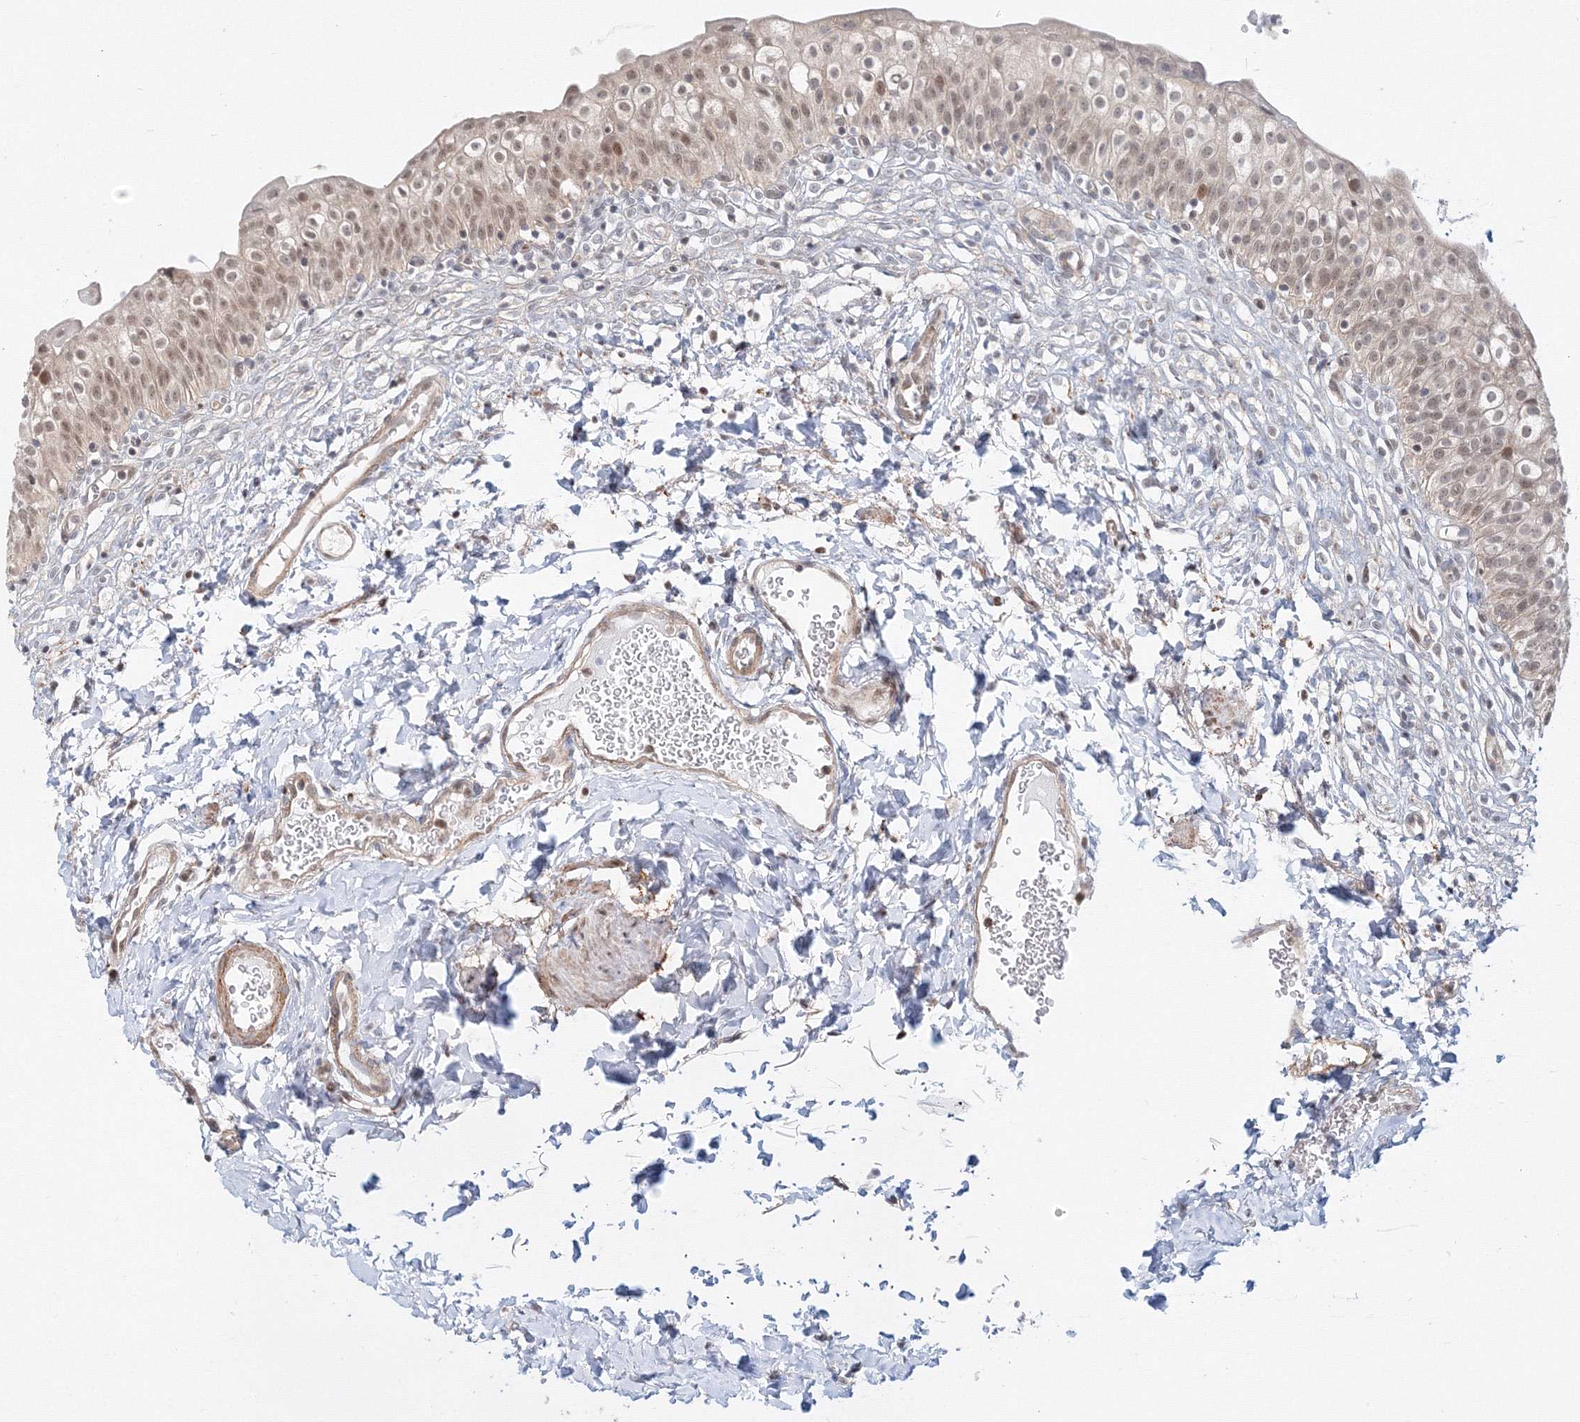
{"staining": {"intensity": "moderate", "quantity": ">75%", "location": "cytoplasmic/membranous,nuclear"}, "tissue": "urinary bladder", "cell_type": "Urothelial cells", "image_type": "normal", "snomed": [{"axis": "morphology", "description": "Normal tissue, NOS"}, {"axis": "topography", "description": "Urinary bladder"}], "caption": "DAB immunohistochemical staining of benign human urinary bladder reveals moderate cytoplasmic/membranous,nuclear protein expression in about >75% of urothelial cells.", "gene": "ARHGAP21", "patient": {"sex": "male", "age": 55}}